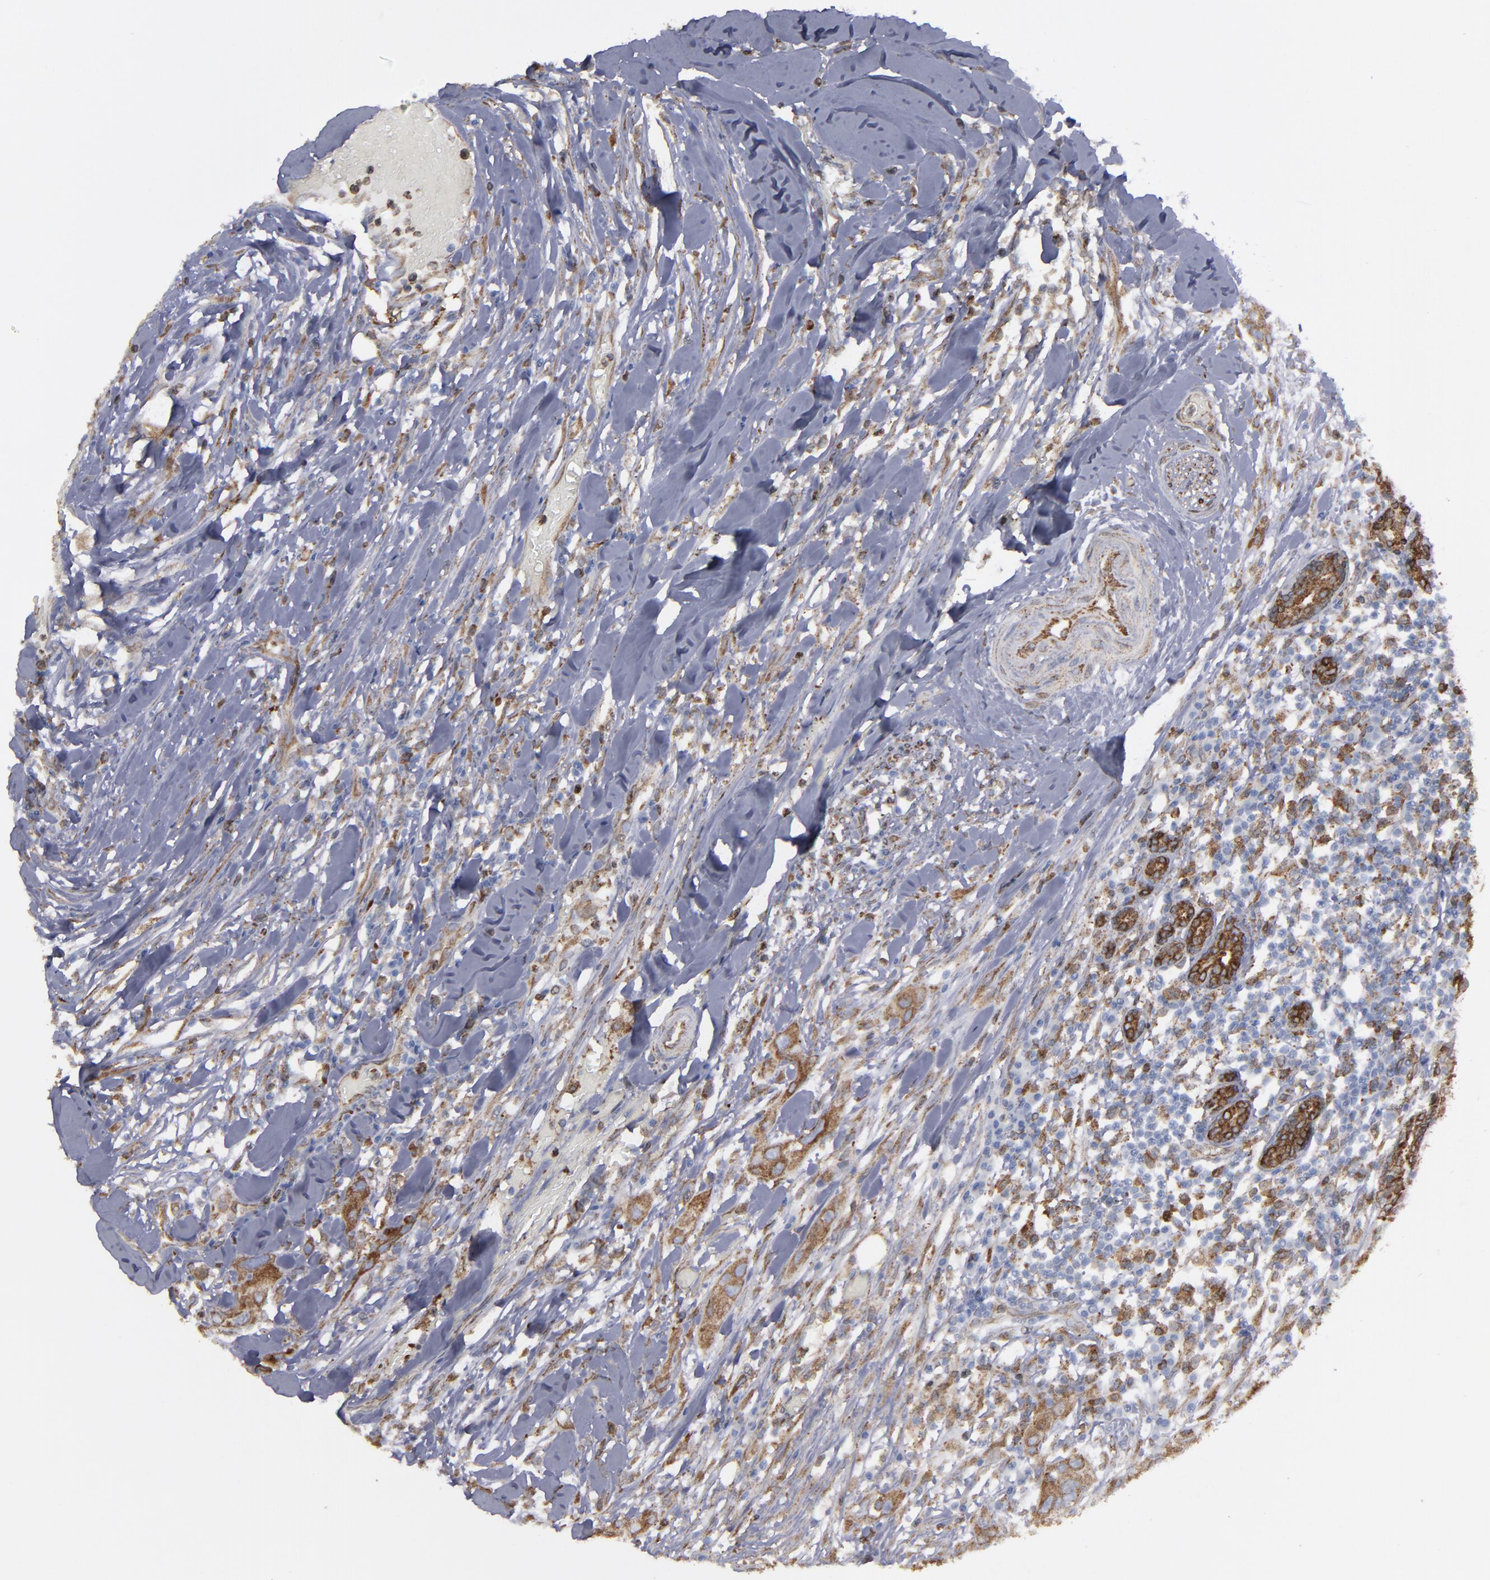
{"staining": {"intensity": "moderate", "quantity": ">75%", "location": "cytoplasmic/membranous"}, "tissue": "head and neck cancer", "cell_type": "Tumor cells", "image_type": "cancer", "snomed": [{"axis": "morphology", "description": "Neoplasm, malignant, NOS"}, {"axis": "topography", "description": "Salivary gland"}, {"axis": "topography", "description": "Head-Neck"}], "caption": "Tumor cells reveal medium levels of moderate cytoplasmic/membranous staining in approximately >75% of cells in human head and neck cancer. The staining is performed using DAB brown chromogen to label protein expression. The nuclei are counter-stained blue using hematoxylin.", "gene": "ERLIN2", "patient": {"sex": "male", "age": 43}}